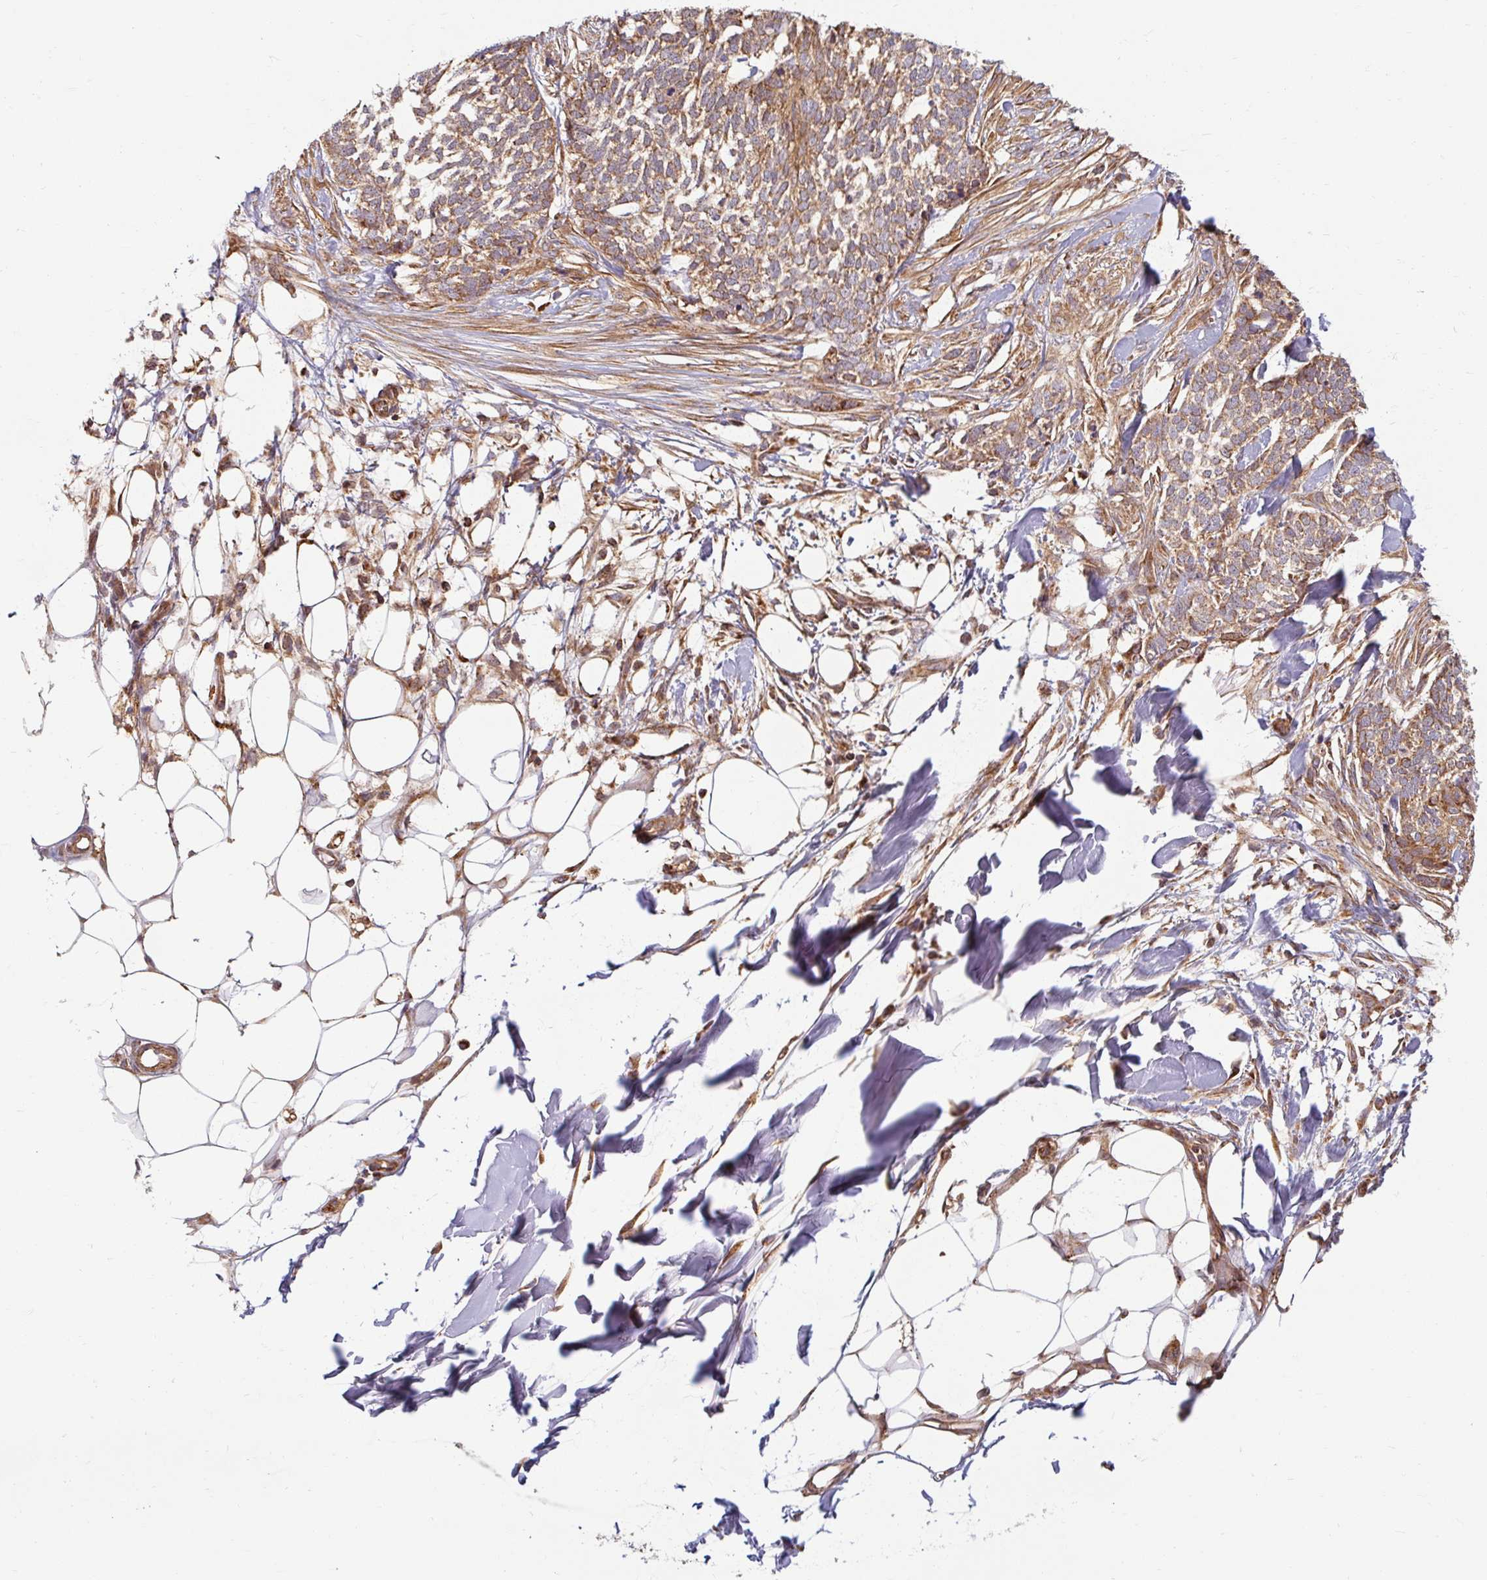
{"staining": {"intensity": "moderate", "quantity": ">75%", "location": "cytoplasmic/membranous"}, "tissue": "skin cancer", "cell_type": "Tumor cells", "image_type": "cancer", "snomed": [{"axis": "morphology", "description": "Basal cell carcinoma"}, {"axis": "topography", "description": "Skin"}], "caption": "Human skin cancer stained with a protein marker reveals moderate staining in tumor cells.", "gene": "BTF3", "patient": {"sex": "female", "age": 59}}